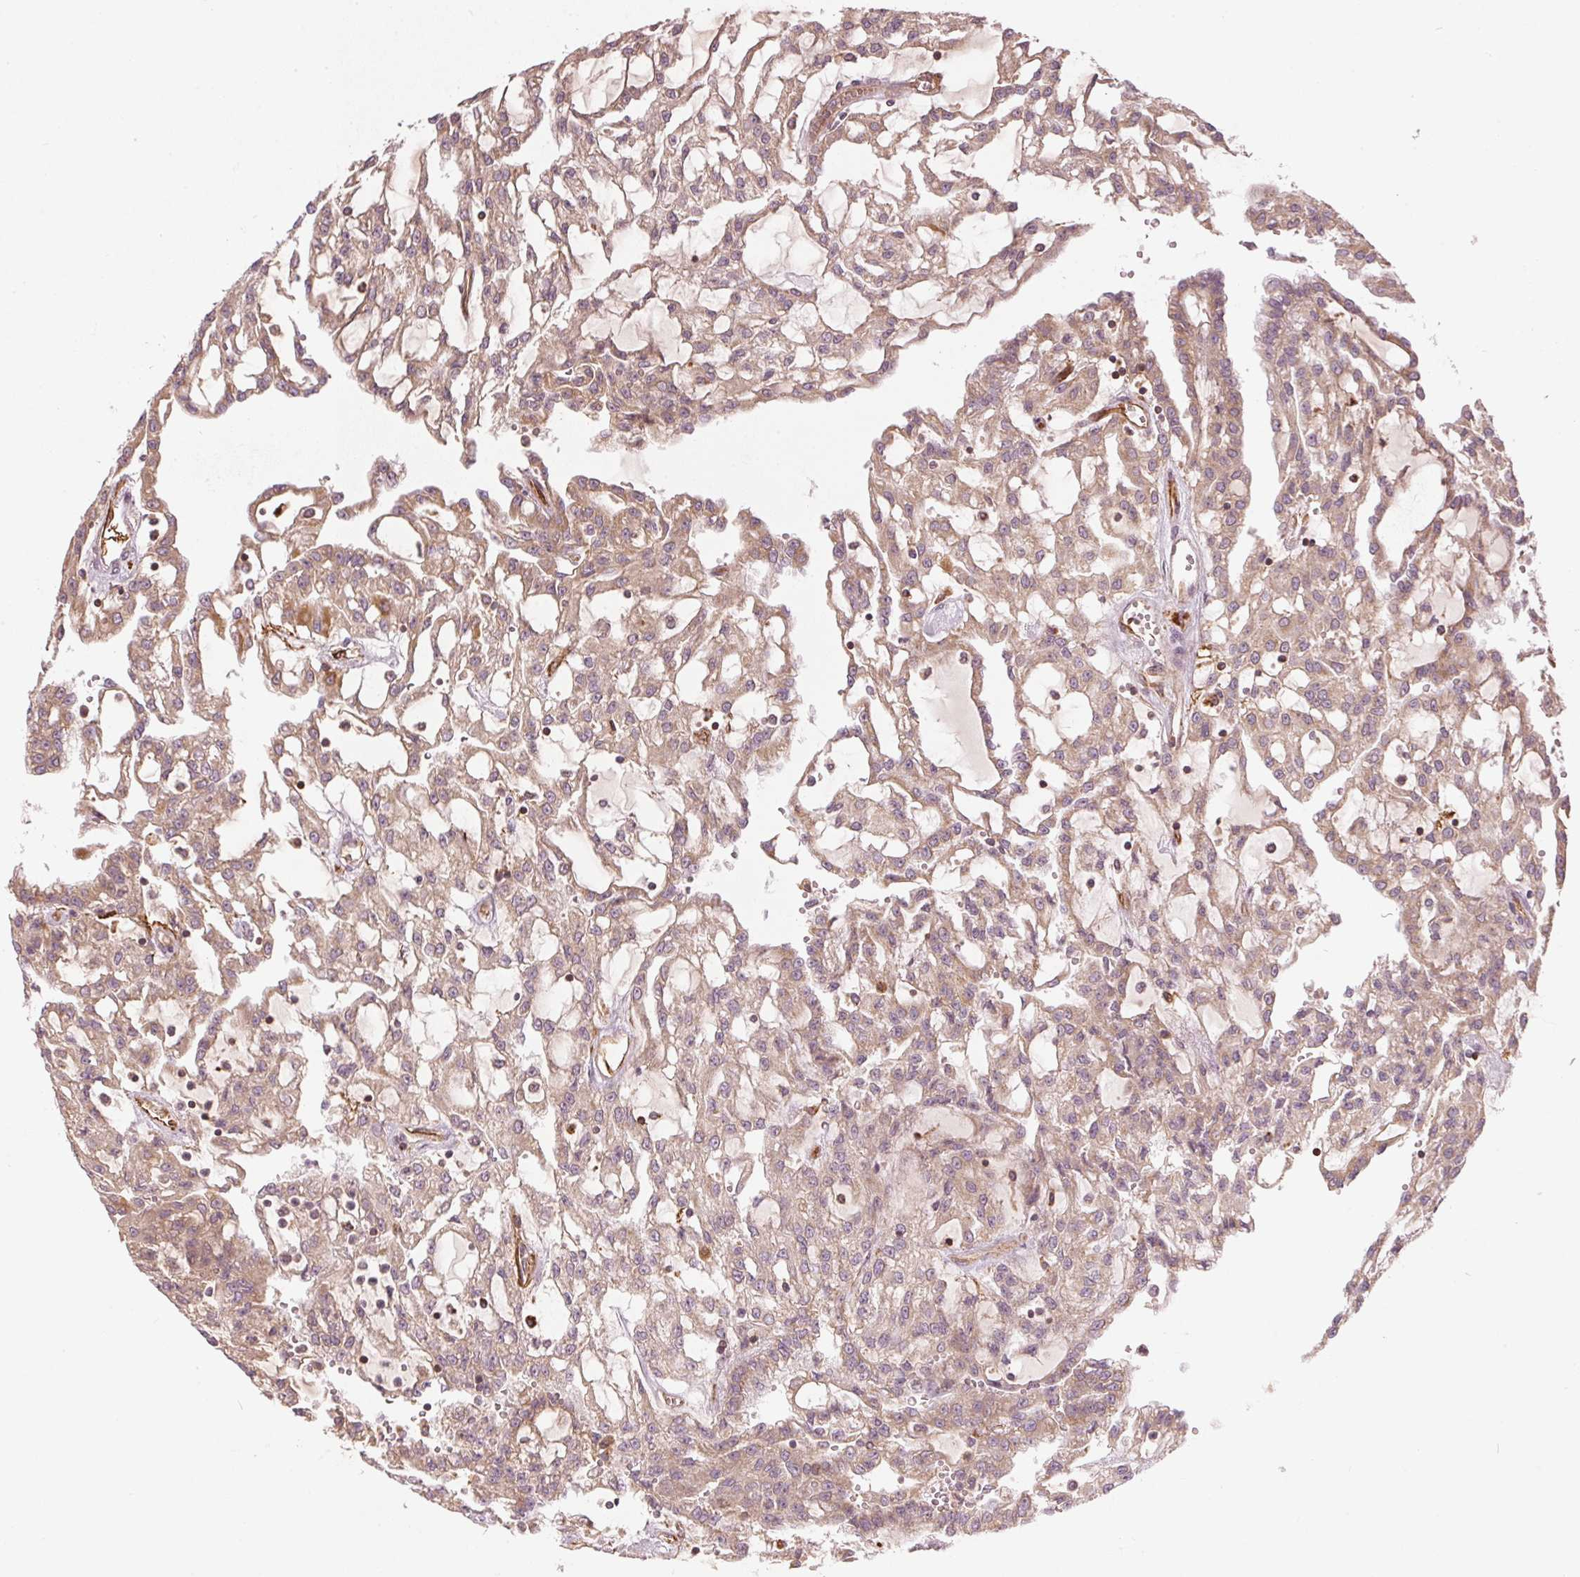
{"staining": {"intensity": "weak", "quantity": ">75%", "location": "cytoplasmic/membranous"}, "tissue": "renal cancer", "cell_type": "Tumor cells", "image_type": "cancer", "snomed": [{"axis": "morphology", "description": "Adenocarcinoma, NOS"}, {"axis": "topography", "description": "Kidney"}], "caption": "Immunohistochemistry micrograph of human renal cancer (adenocarcinoma) stained for a protein (brown), which shows low levels of weak cytoplasmic/membranous positivity in about >75% of tumor cells.", "gene": "NADK2", "patient": {"sex": "male", "age": 63}}